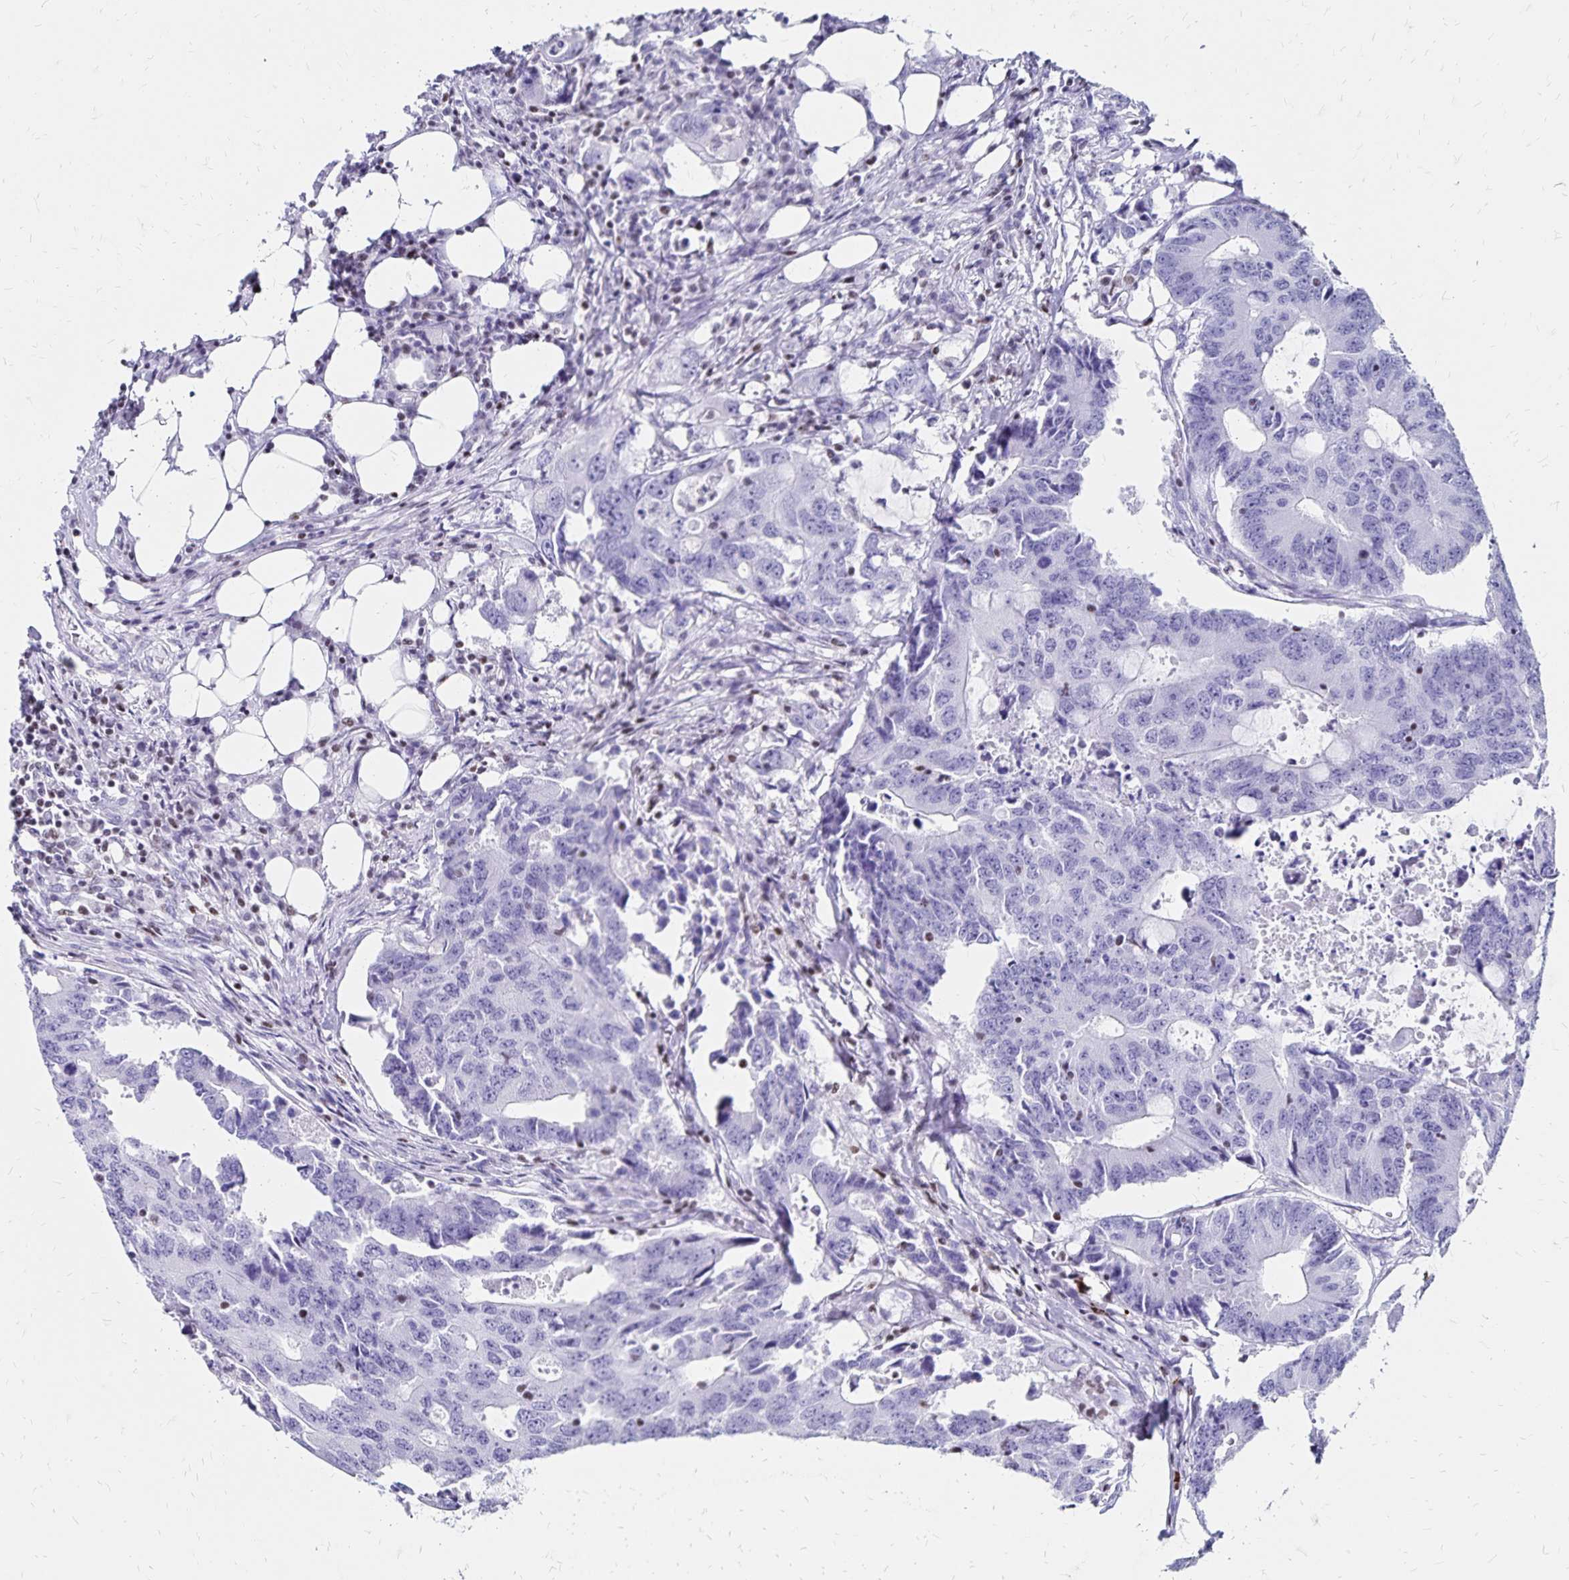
{"staining": {"intensity": "negative", "quantity": "none", "location": "none"}, "tissue": "colorectal cancer", "cell_type": "Tumor cells", "image_type": "cancer", "snomed": [{"axis": "morphology", "description": "Adenocarcinoma, NOS"}, {"axis": "topography", "description": "Colon"}], "caption": "There is no significant staining in tumor cells of colorectal adenocarcinoma.", "gene": "IKZF1", "patient": {"sex": "male", "age": 71}}